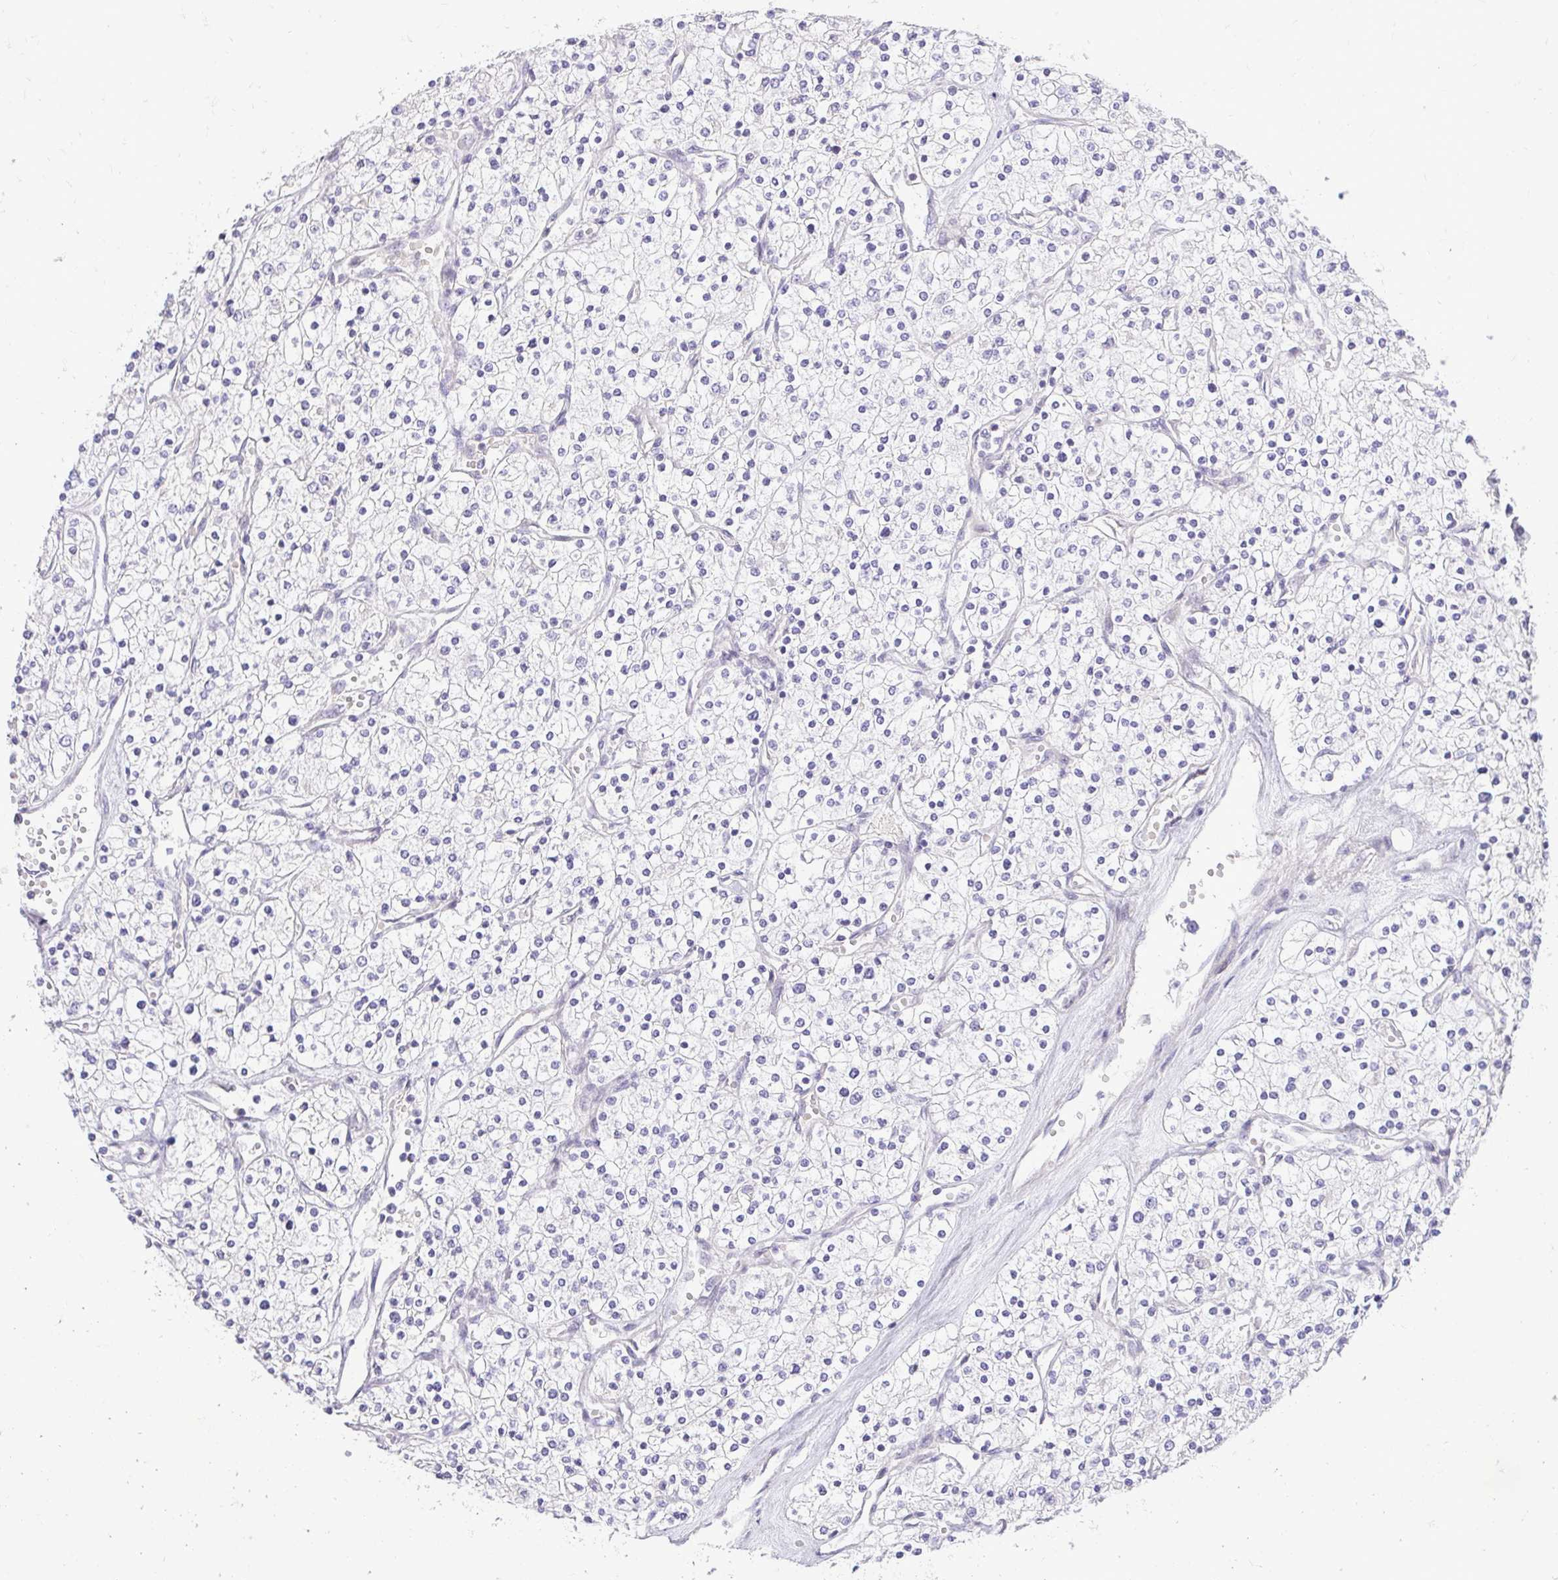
{"staining": {"intensity": "negative", "quantity": "none", "location": "none"}, "tissue": "renal cancer", "cell_type": "Tumor cells", "image_type": "cancer", "snomed": [{"axis": "morphology", "description": "Adenocarcinoma, NOS"}, {"axis": "topography", "description": "Kidney"}], "caption": "This is an immunohistochemistry histopathology image of human renal cancer. There is no staining in tumor cells.", "gene": "DLX4", "patient": {"sex": "male", "age": 80}}